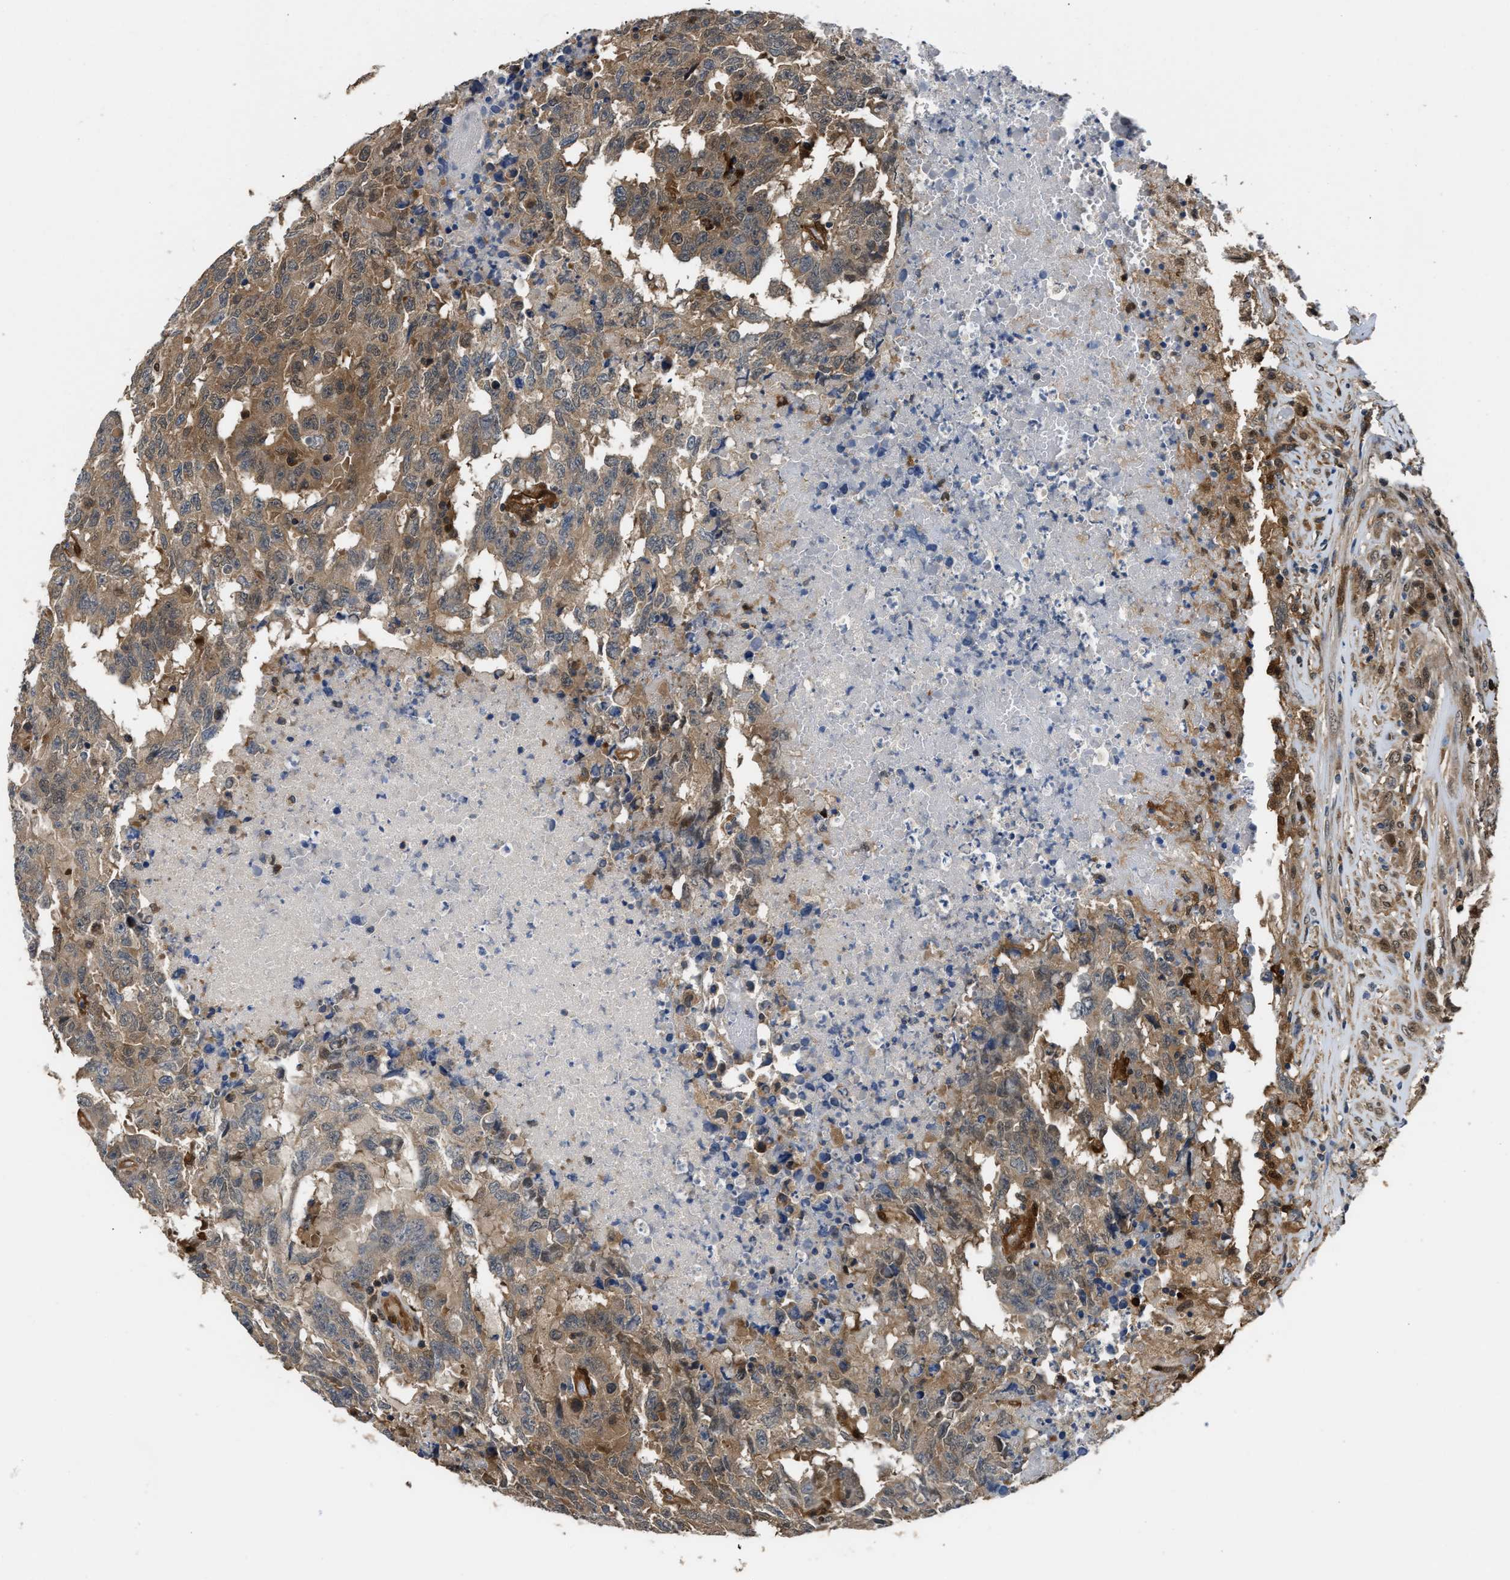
{"staining": {"intensity": "moderate", "quantity": ">75%", "location": "cytoplasmic/membranous"}, "tissue": "testis cancer", "cell_type": "Tumor cells", "image_type": "cancer", "snomed": [{"axis": "morphology", "description": "Necrosis, NOS"}, {"axis": "morphology", "description": "Carcinoma, Embryonal, NOS"}, {"axis": "topography", "description": "Testis"}], "caption": "This image reveals embryonal carcinoma (testis) stained with immunohistochemistry (IHC) to label a protein in brown. The cytoplasmic/membranous of tumor cells show moderate positivity for the protein. Nuclei are counter-stained blue.", "gene": "PPA1", "patient": {"sex": "male", "age": 19}}